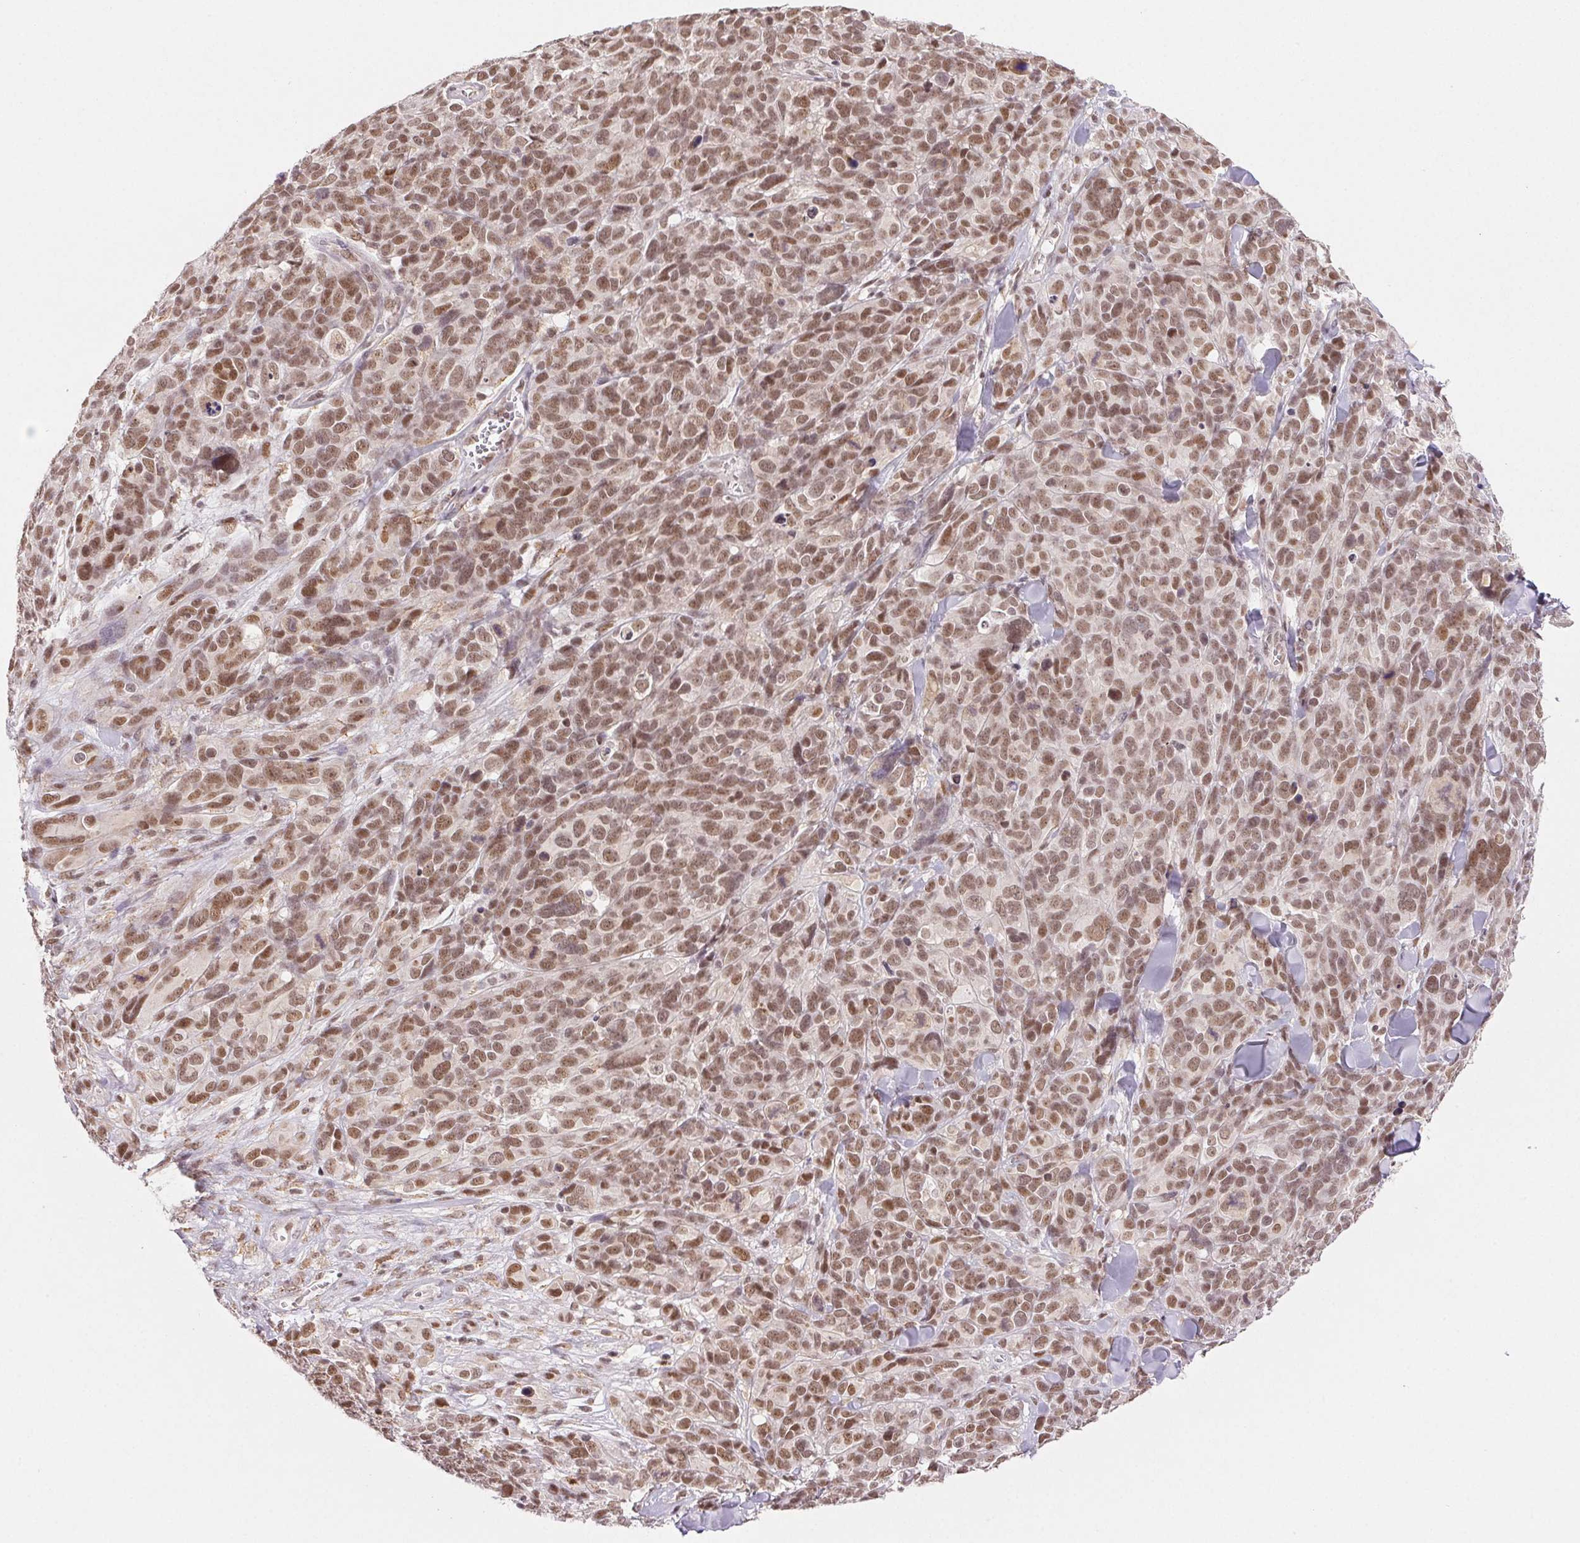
{"staining": {"intensity": "moderate", "quantity": ">75%", "location": "nuclear"}, "tissue": "melanoma", "cell_type": "Tumor cells", "image_type": "cancer", "snomed": [{"axis": "morphology", "description": "Malignant melanoma, NOS"}, {"axis": "topography", "description": "Skin"}], "caption": "DAB immunohistochemical staining of human melanoma demonstrates moderate nuclear protein staining in about >75% of tumor cells. (IHC, brightfield microscopy, high magnification).", "gene": "PRPF18", "patient": {"sex": "male", "age": 51}}